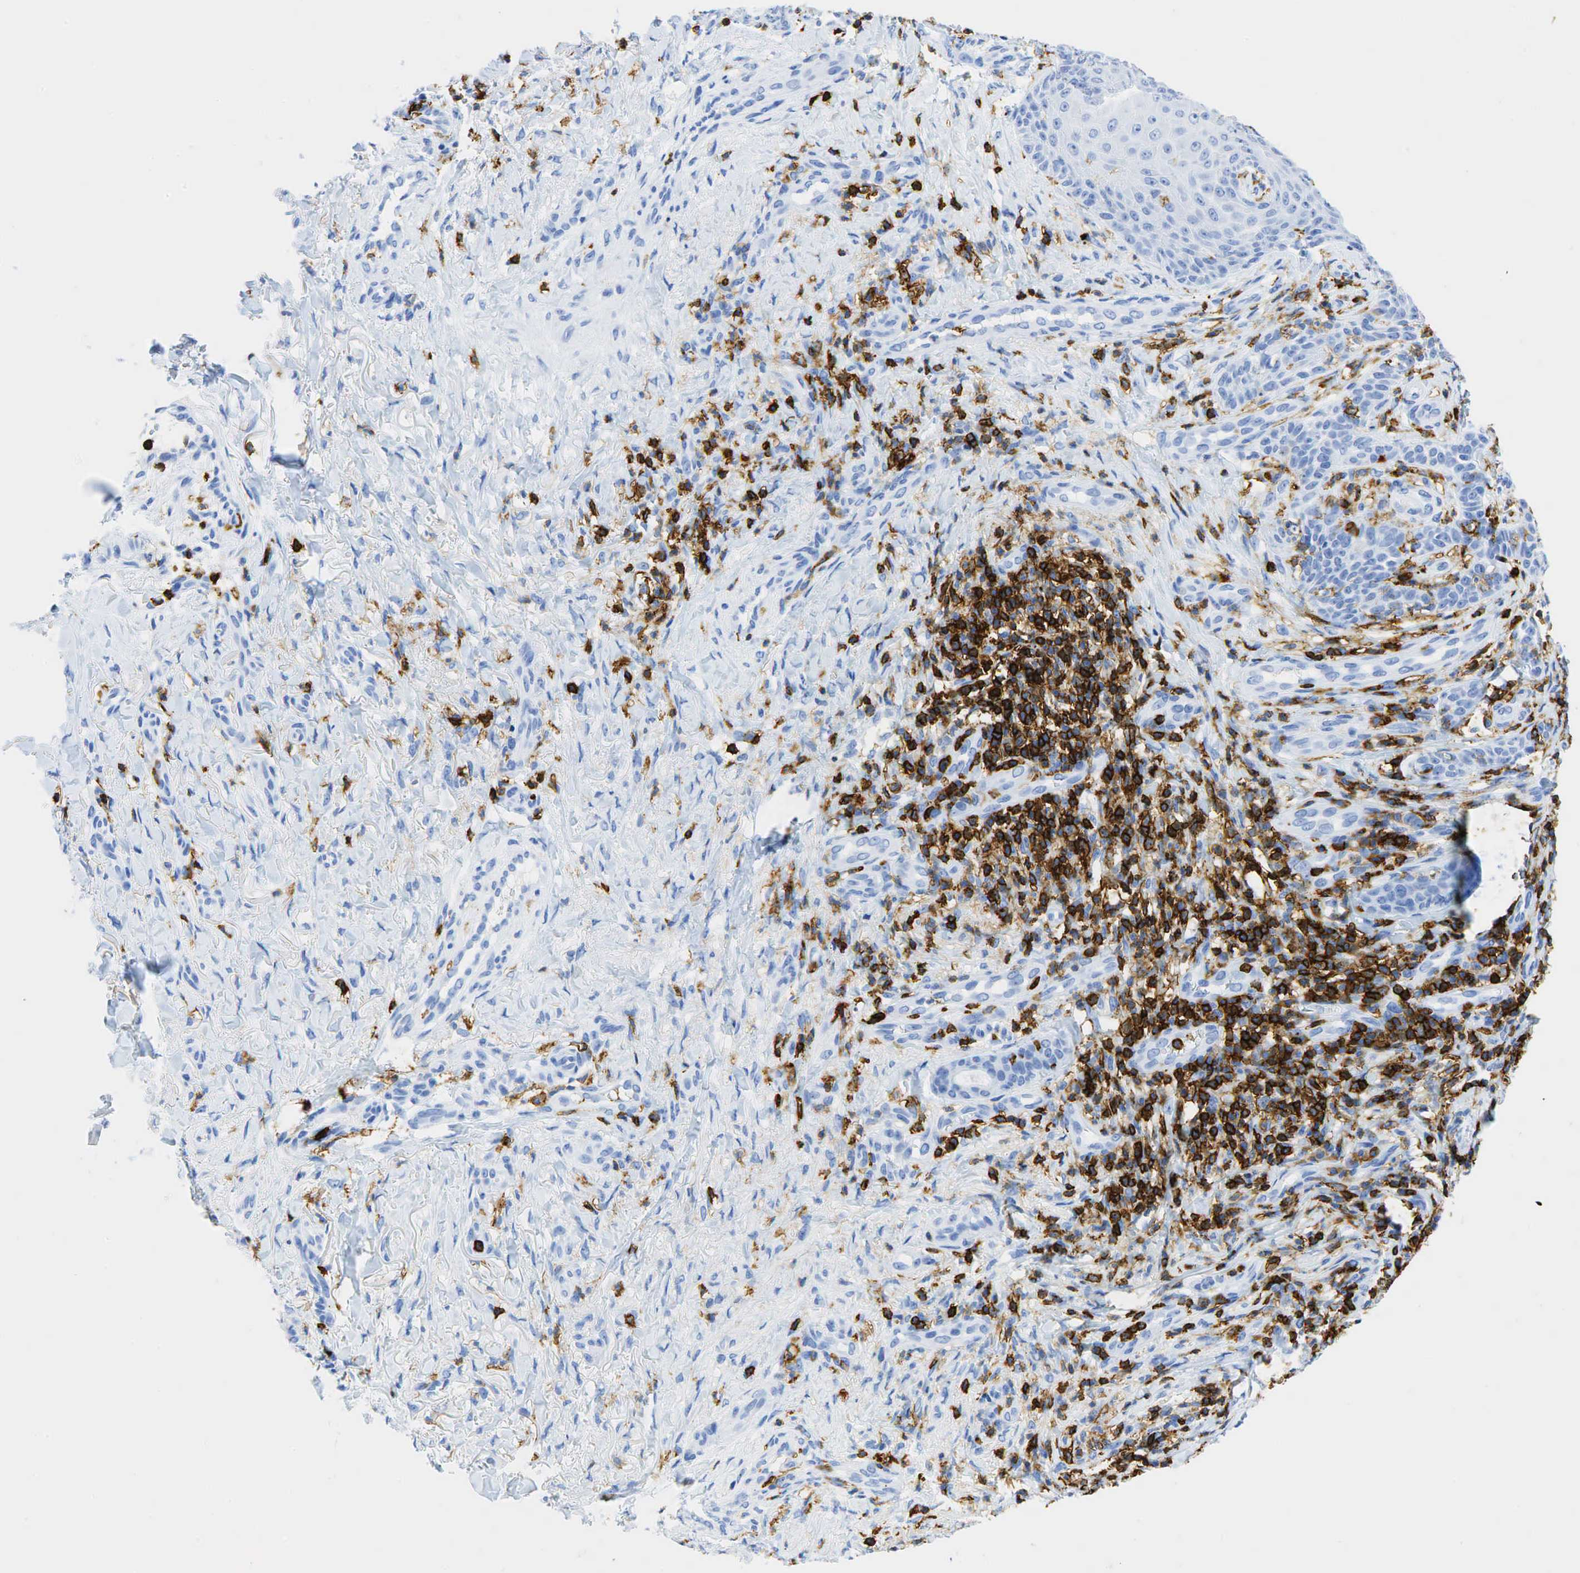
{"staining": {"intensity": "negative", "quantity": "none", "location": "none"}, "tissue": "skin cancer", "cell_type": "Tumor cells", "image_type": "cancer", "snomed": [{"axis": "morphology", "description": "Normal tissue, NOS"}, {"axis": "morphology", "description": "Basal cell carcinoma"}, {"axis": "topography", "description": "Skin"}], "caption": "High magnification brightfield microscopy of skin basal cell carcinoma stained with DAB (3,3'-diaminobenzidine) (brown) and counterstained with hematoxylin (blue): tumor cells show no significant expression.", "gene": "PTPRC", "patient": {"sex": "male", "age": 81}}